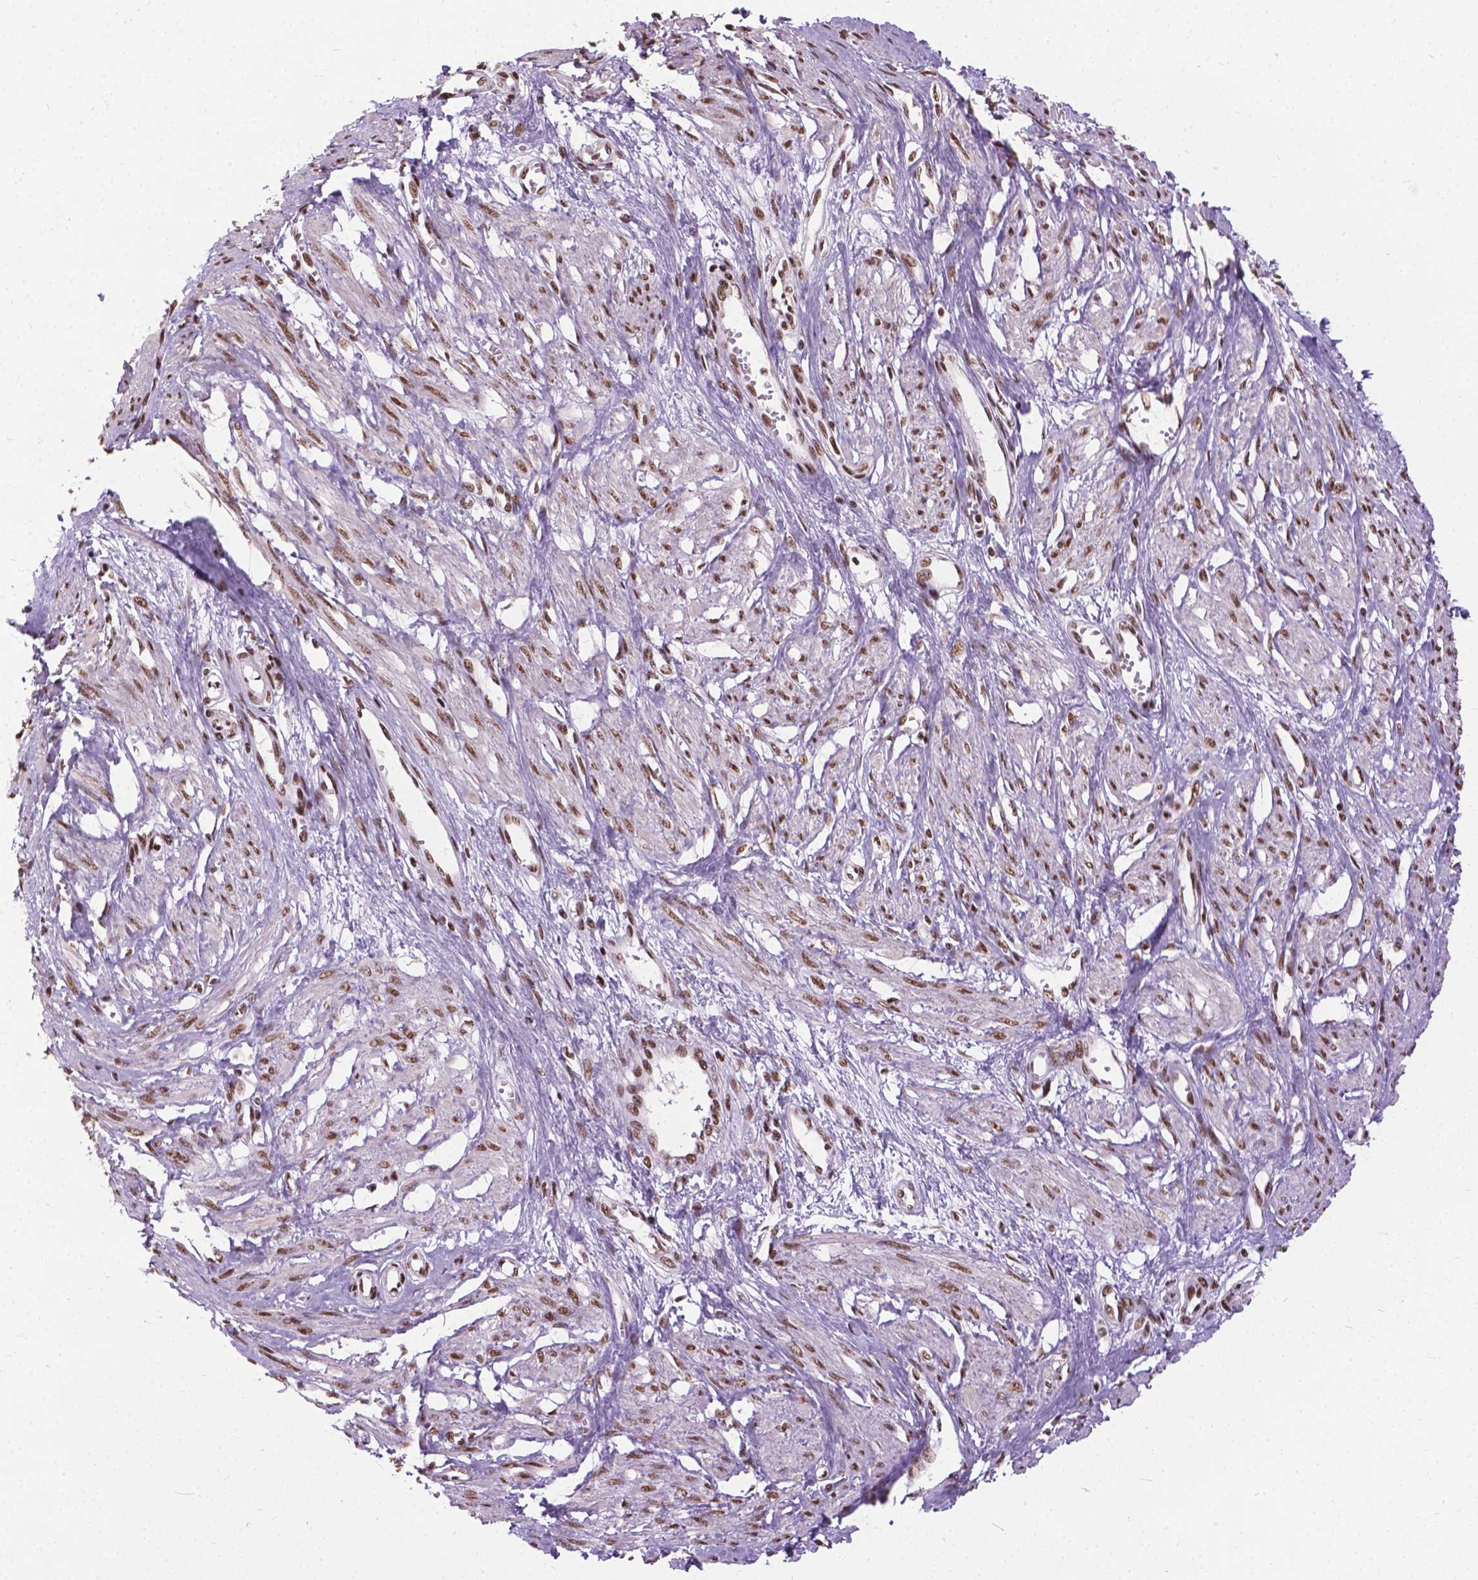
{"staining": {"intensity": "moderate", "quantity": ">75%", "location": "nuclear"}, "tissue": "smooth muscle", "cell_type": "Smooth muscle cells", "image_type": "normal", "snomed": [{"axis": "morphology", "description": "Normal tissue, NOS"}, {"axis": "topography", "description": "Smooth muscle"}, {"axis": "topography", "description": "Uterus"}], "caption": "Protein expression analysis of normal smooth muscle displays moderate nuclear staining in about >75% of smooth muscle cells.", "gene": "AKAP8", "patient": {"sex": "female", "age": 39}}